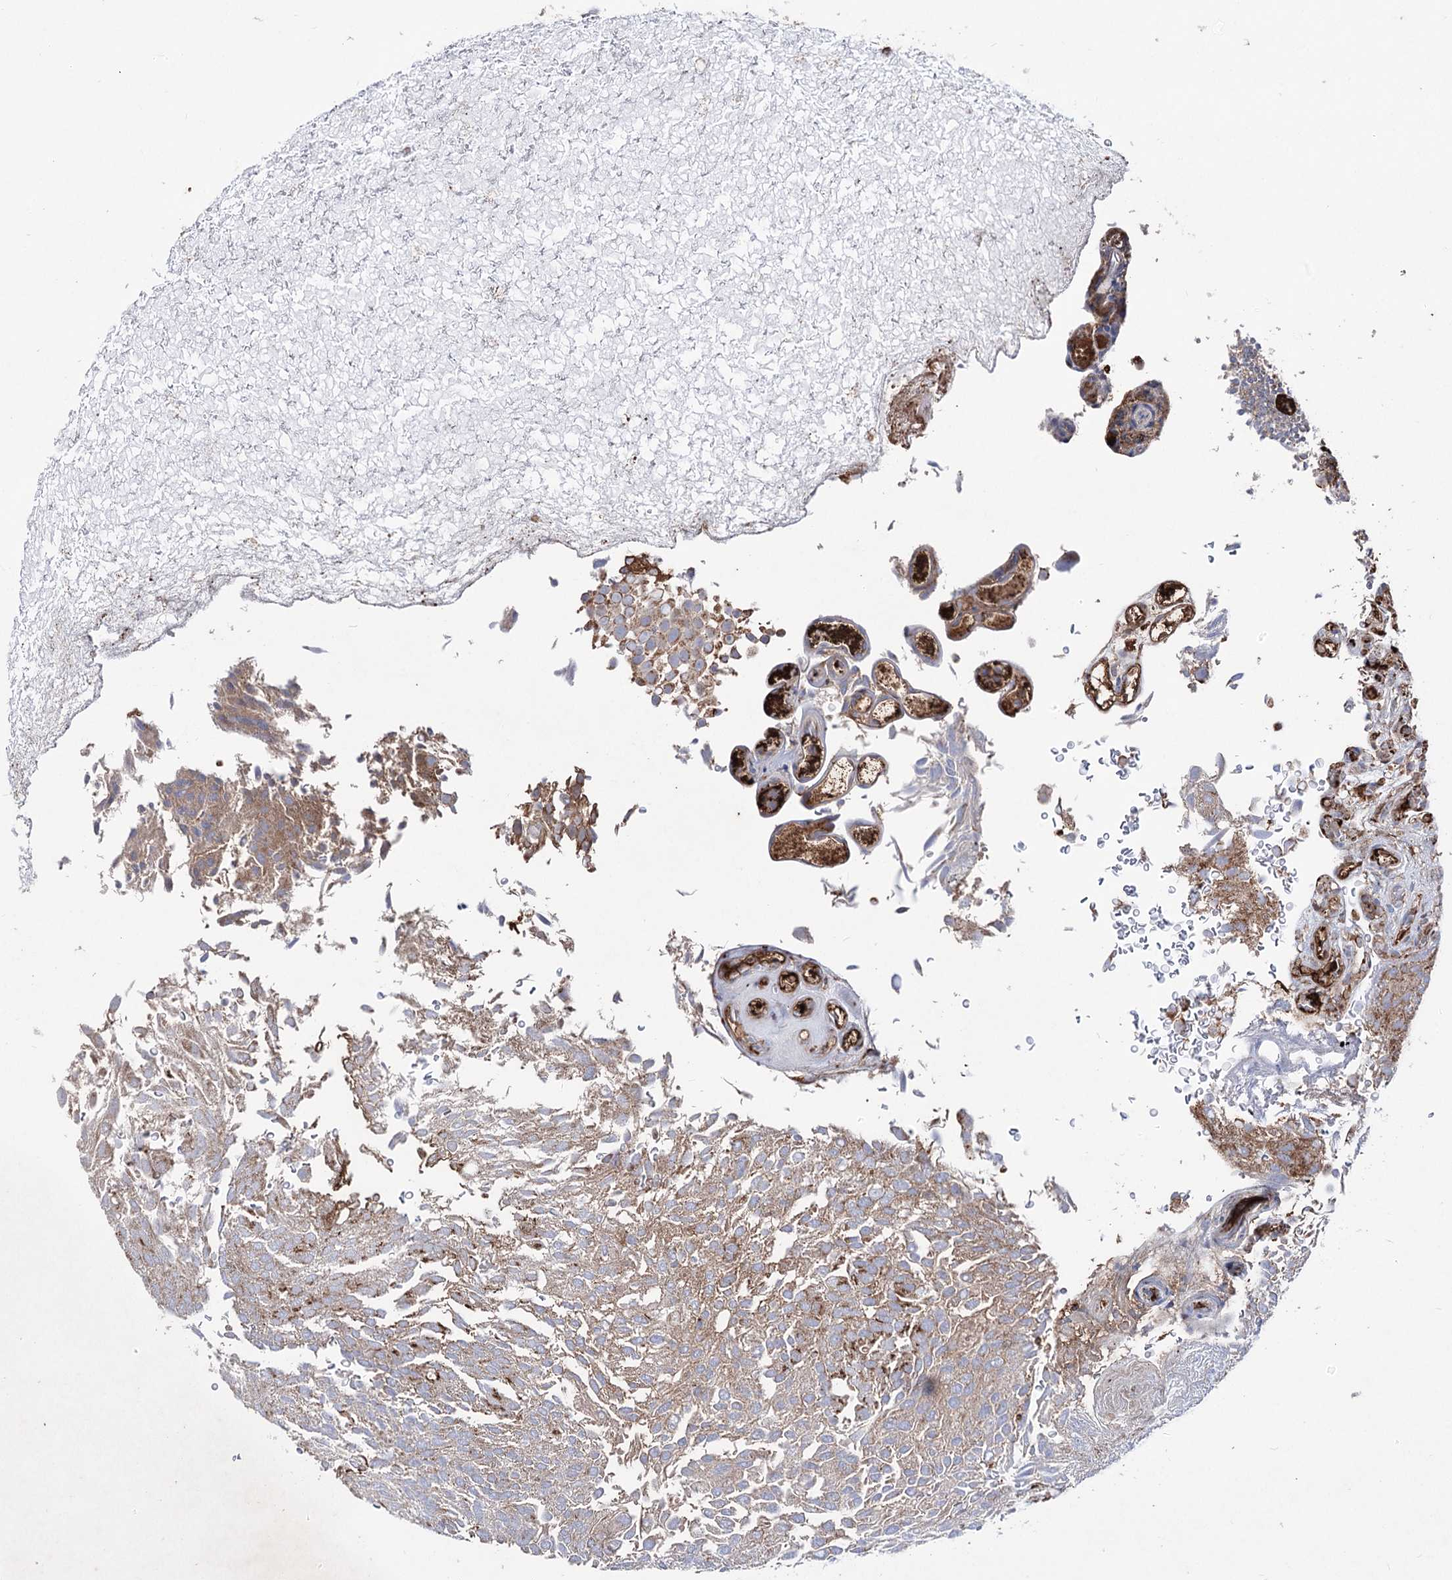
{"staining": {"intensity": "moderate", "quantity": "25%-75%", "location": "cytoplasmic/membranous"}, "tissue": "urothelial cancer", "cell_type": "Tumor cells", "image_type": "cancer", "snomed": [{"axis": "morphology", "description": "Urothelial carcinoma, Low grade"}, {"axis": "topography", "description": "Urinary bladder"}], "caption": "A brown stain highlights moderate cytoplasmic/membranous staining of a protein in urothelial carcinoma (low-grade) tumor cells.", "gene": "ARHGAP20", "patient": {"sex": "male", "age": 78}}